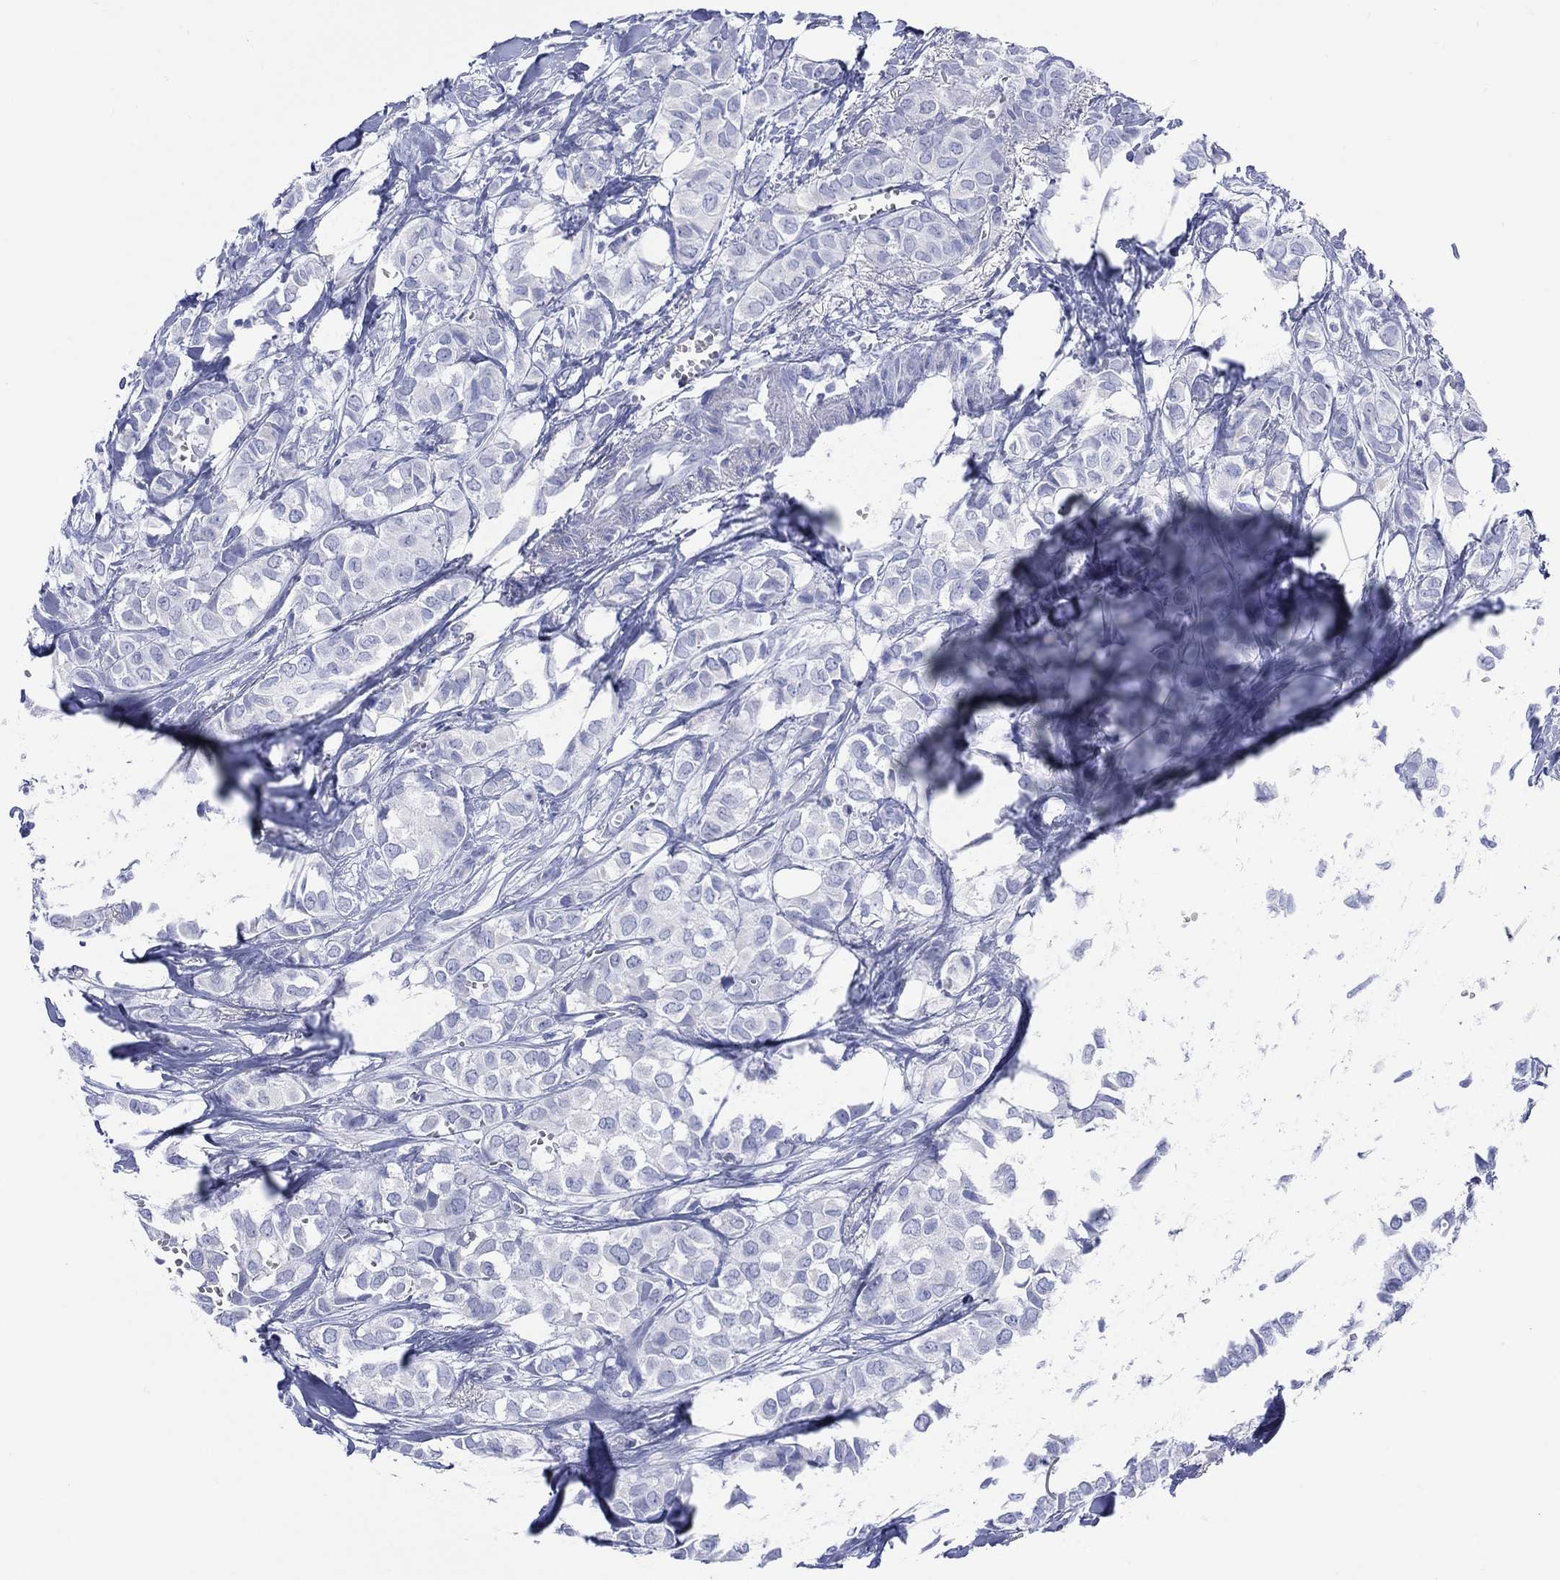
{"staining": {"intensity": "negative", "quantity": "none", "location": "none"}, "tissue": "breast cancer", "cell_type": "Tumor cells", "image_type": "cancer", "snomed": [{"axis": "morphology", "description": "Duct carcinoma"}, {"axis": "topography", "description": "Breast"}], "caption": "High power microscopy histopathology image of an immunohistochemistry (IHC) histopathology image of breast cancer (intraductal carcinoma), revealing no significant expression in tumor cells.", "gene": "LRRD1", "patient": {"sex": "female", "age": 85}}